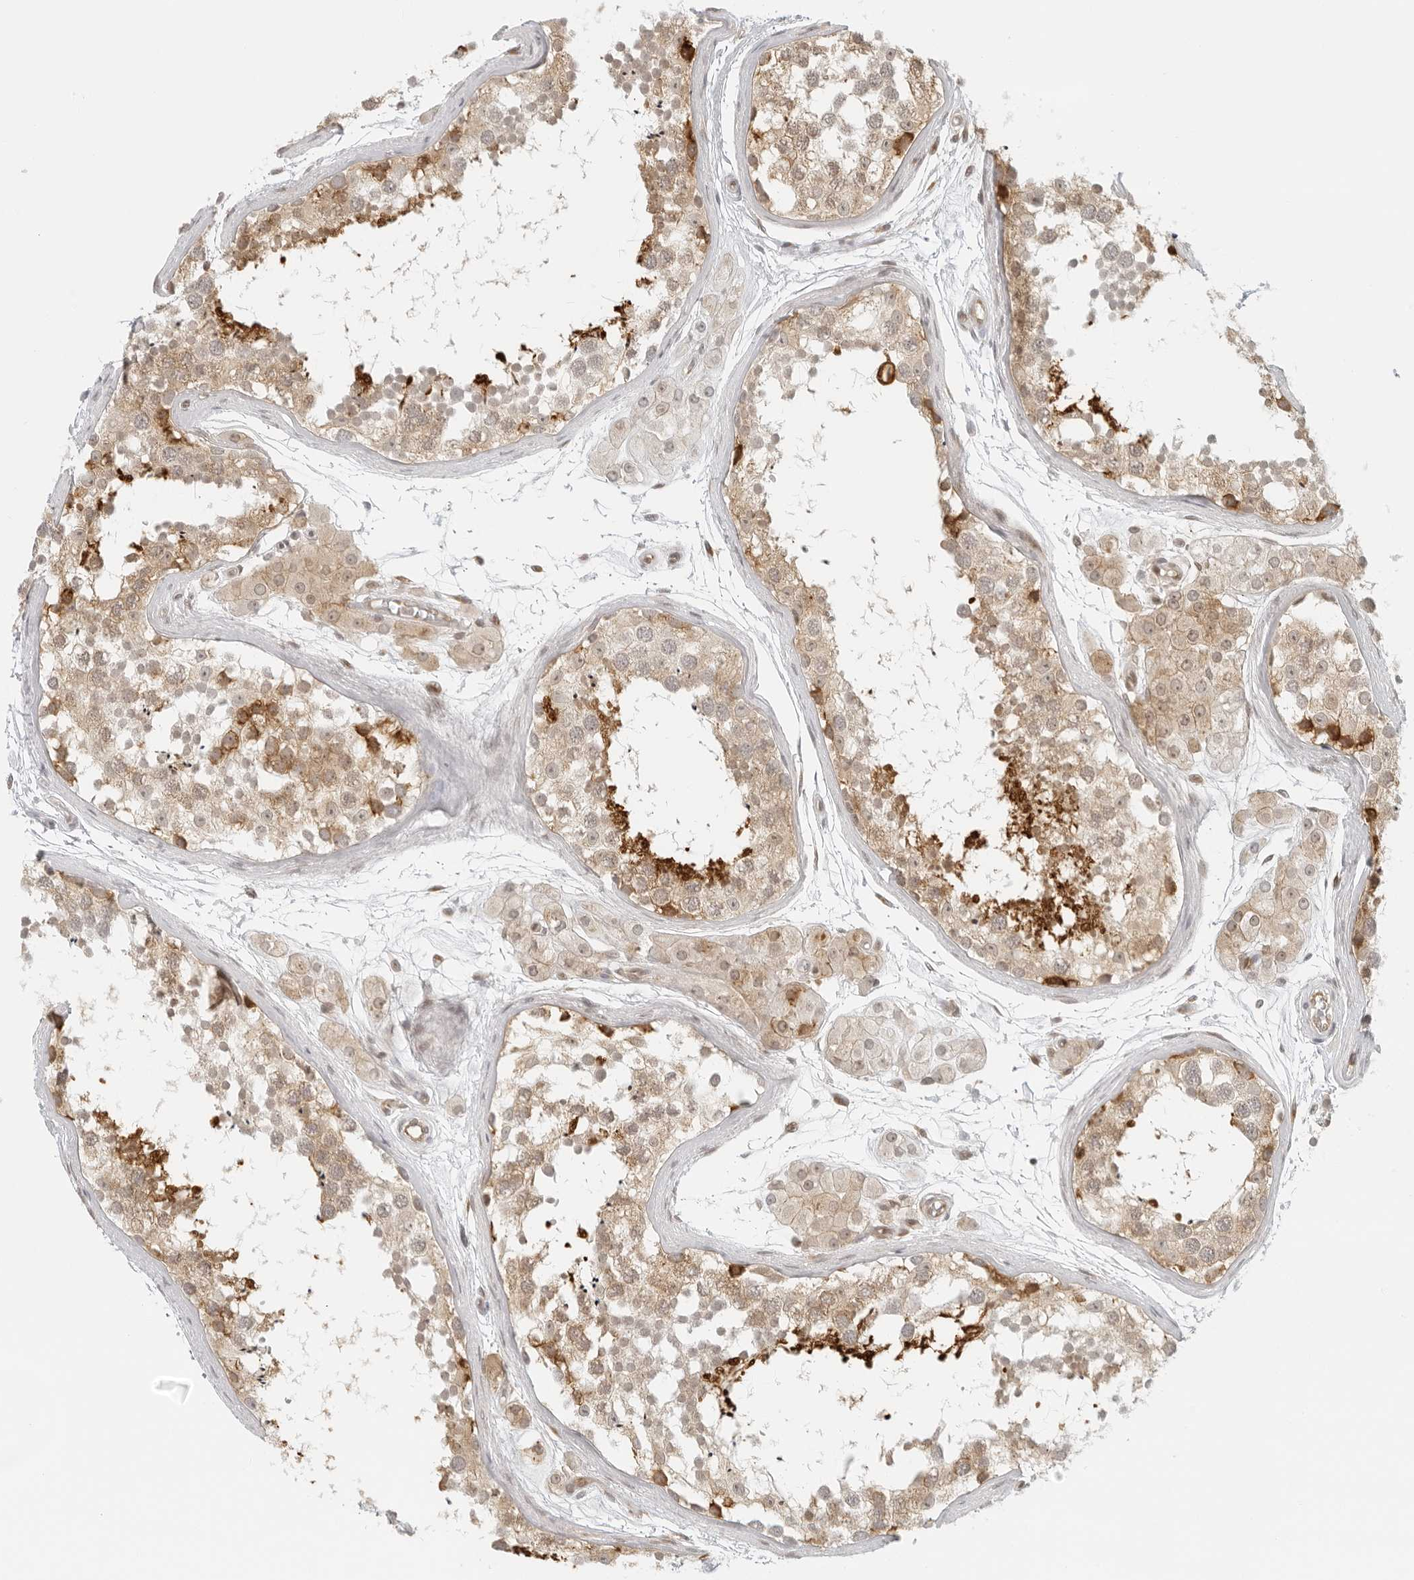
{"staining": {"intensity": "moderate", "quantity": ">75%", "location": "cytoplasmic/membranous"}, "tissue": "testis", "cell_type": "Cells in seminiferous ducts", "image_type": "normal", "snomed": [{"axis": "morphology", "description": "Normal tissue, NOS"}, {"axis": "topography", "description": "Testis"}], "caption": "Testis stained with DAB (3,3'-diaminobenzidine) IHC exhibits medium levels of moderate cytoplasmic/membranous staining in approximately >75% of cells in seminiferous ducts. (brown staining indicates protein expression, while blue staining denotes nuclei).", "gene": "EIF4G1", "patient": {"sex": "male", "age": 56}}